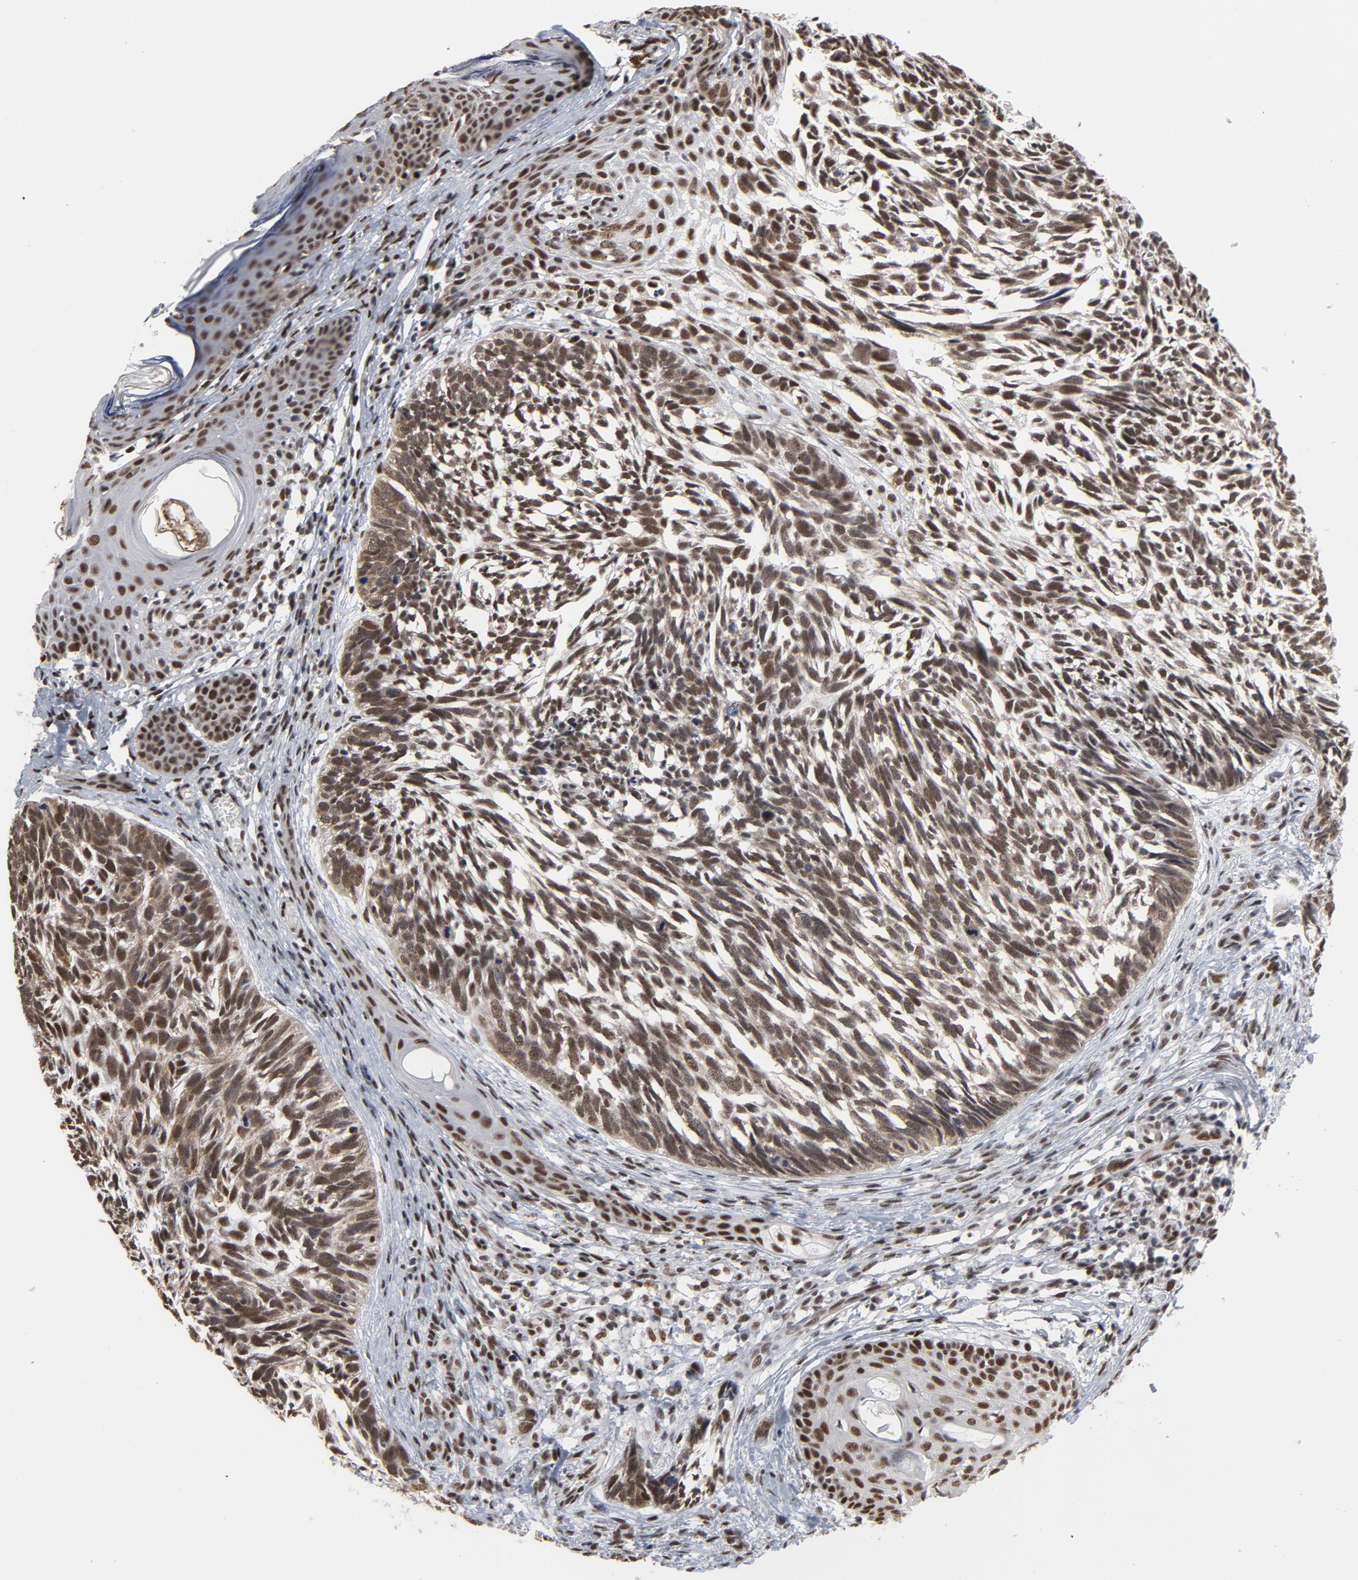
{"staining": {"intensity": "moderate", "quantity": ">75%", "location": "nuclear"}, "tissue": "skin cancer", "cell_type": "Tumor cells", "image_type": "cancer", "snomed": [{"axis": "morphology", "description": "Basal cell carcinoma"}, {"axis": "topography", "description": "Skin"}], "caption": "An immunohistochemistry (IHC) micrograph of tumor tissue is shown. Protein staining in brown labels moderate nuclear positivity in basal cell carcinoma (skin) within tumor cells.", "gene": "MRE11", "patient": {"sex": "male", "age": 63}}